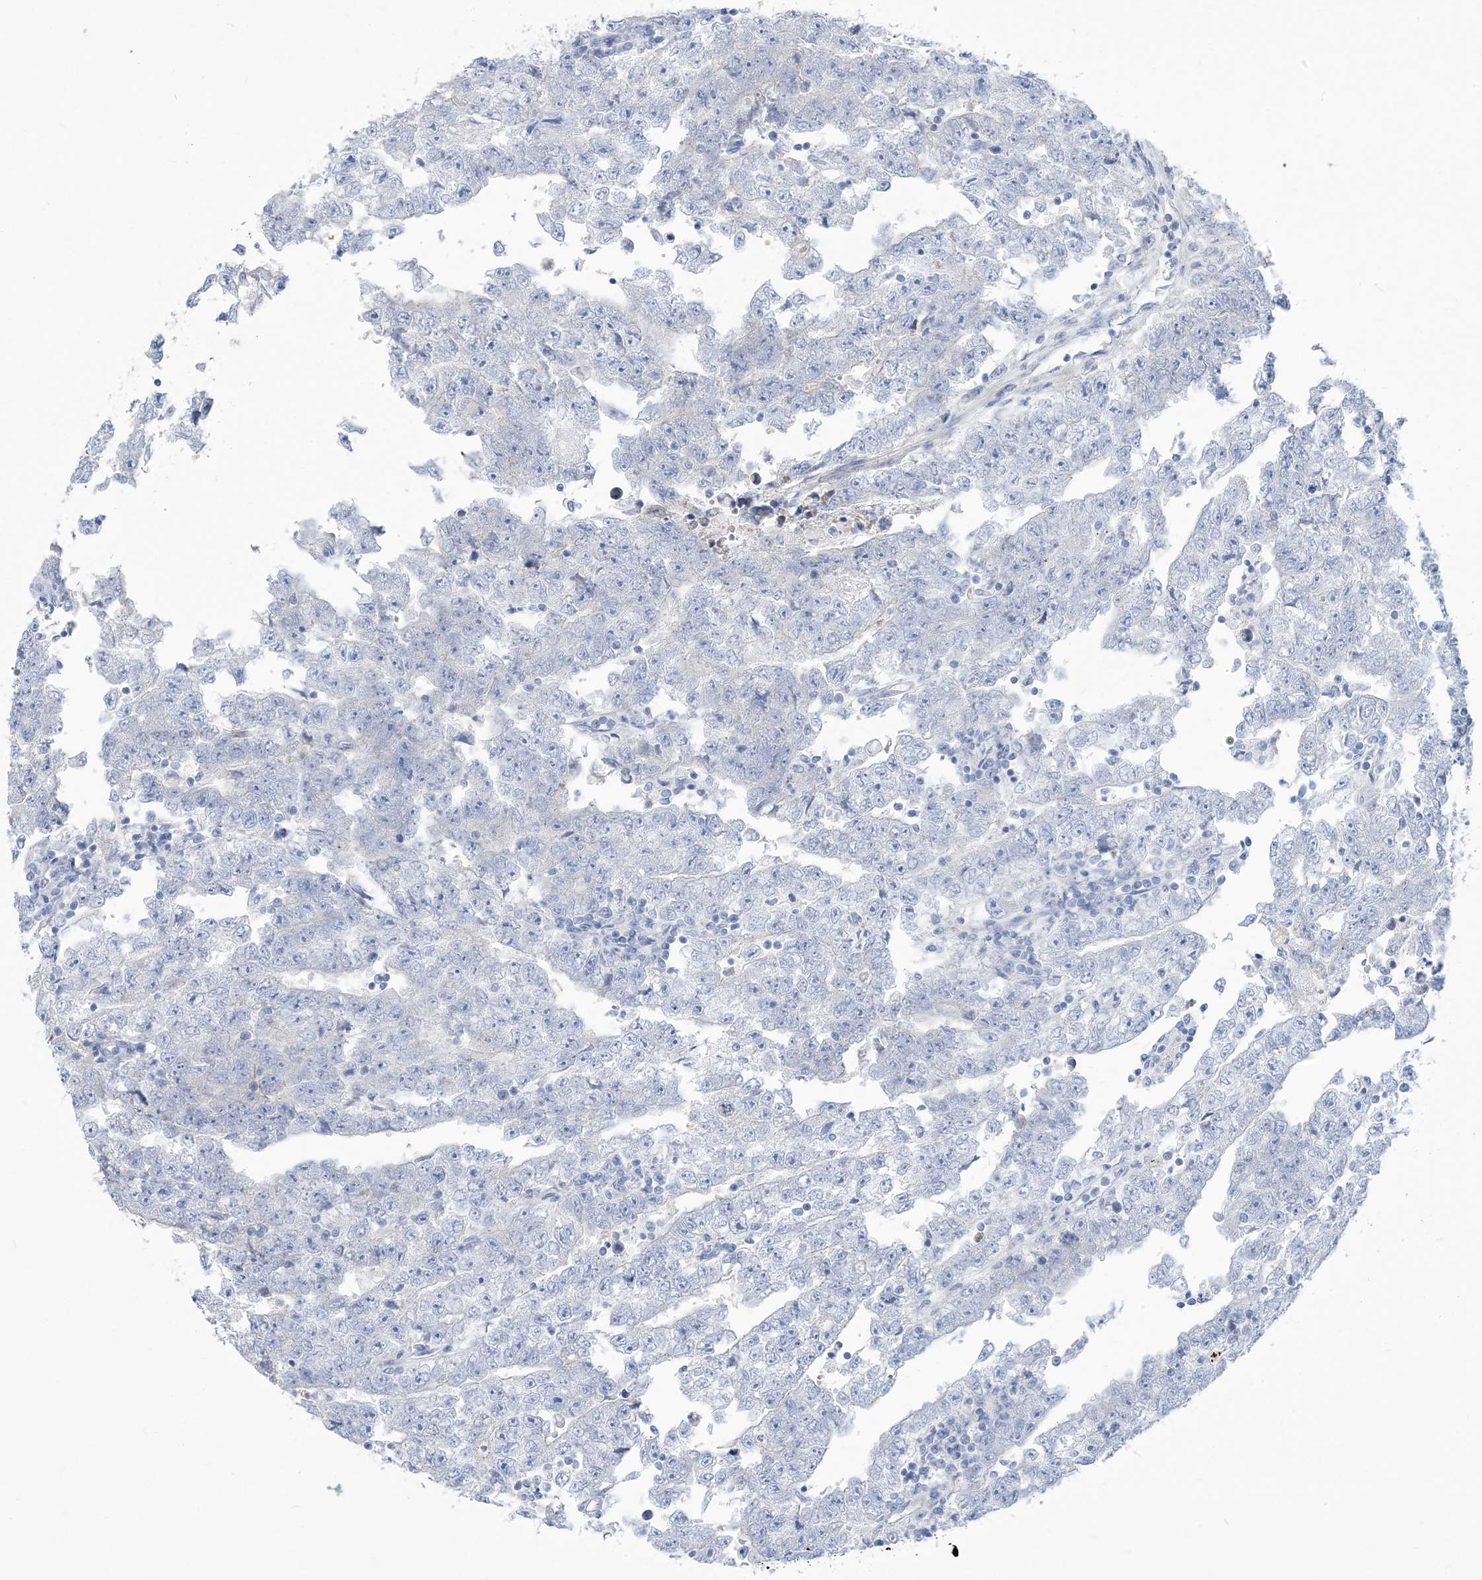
{"staining": {"intensity": "negative", "quantity": "none", "location": "none"}, "tissue": "testis cancer", "cell_type": "Tumor cells", "image_type": "cancer", "snomed": [{"axis": "morphology", "description": "Carcinoma, Embryonal, NOS"}, {"axis": "topography", "description": "Testis"}], "caption": "Immunohistochemistry (IHC) of human testis cancer demonstrates no expression in tumor cells. Brightfield microscopy of IHC stained with DAB (3,3'-diaminobenzidine) (brown) and hematoxylin (blue), captured at high magnification.", "gene": "MOXD1", "patient": {"sex": "male", "age": 25}}